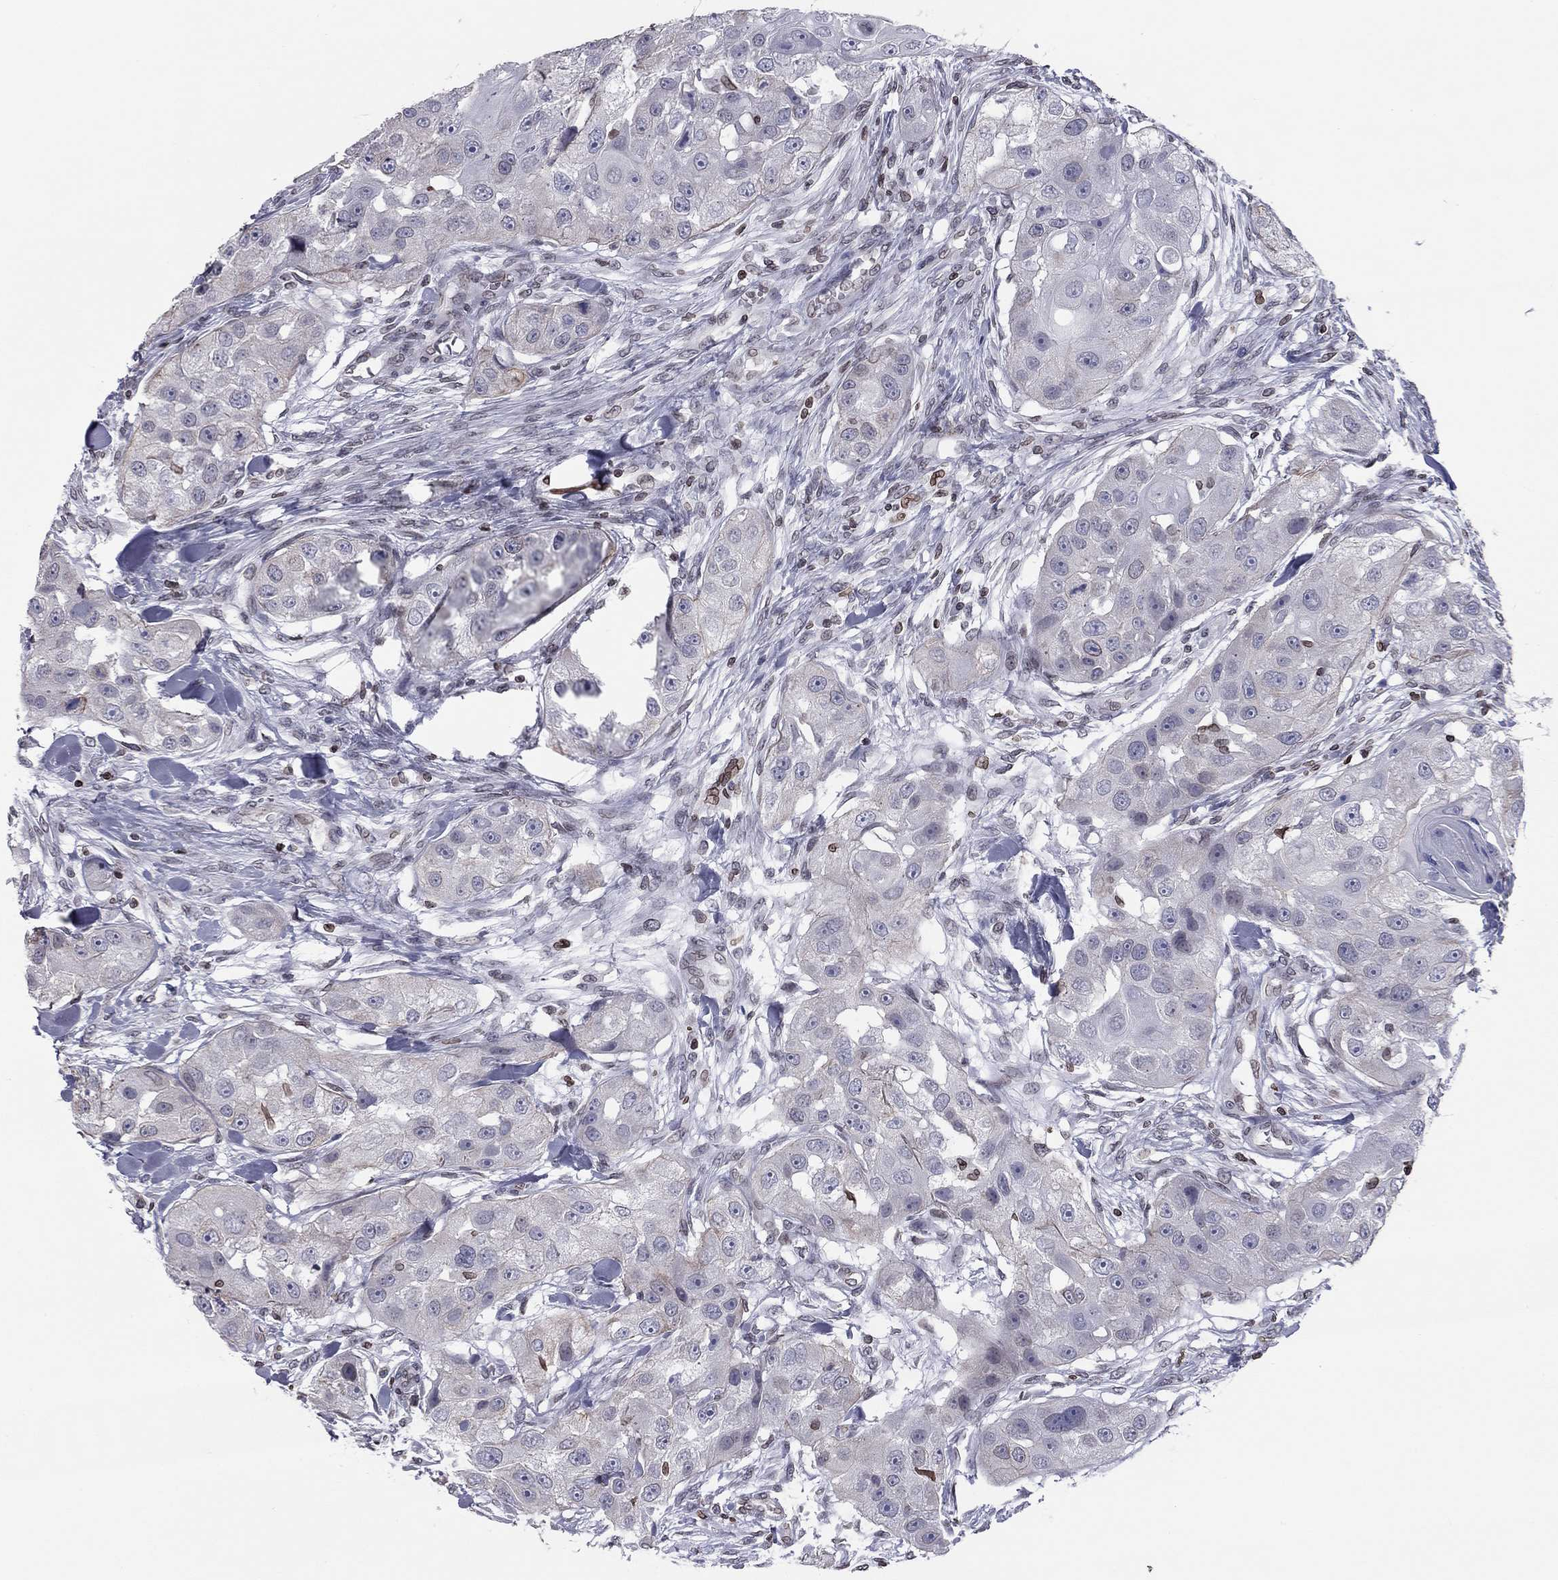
{"staining": {"intensity": "negative", "quantity": "none", "location": "none"}, "tissue": "head and neck cancer", "cell_type": "Tumor cells", "image_type": "cancer", "snomed": [{"axis": "morphology", "description": "Squamous cell carcinoma, NOS"}, {"axis": "topography", "description": "Head-Neck"}], "caption": "High magnification brightfield microscopy of head and neck squamous cell carcinoma stained with DAB (brown) and counterstained with hematoxylin (blue): tumor cells show no significant expression.", "gene": "ESPL1", "patient": {"sex": "male", "age": 51}}